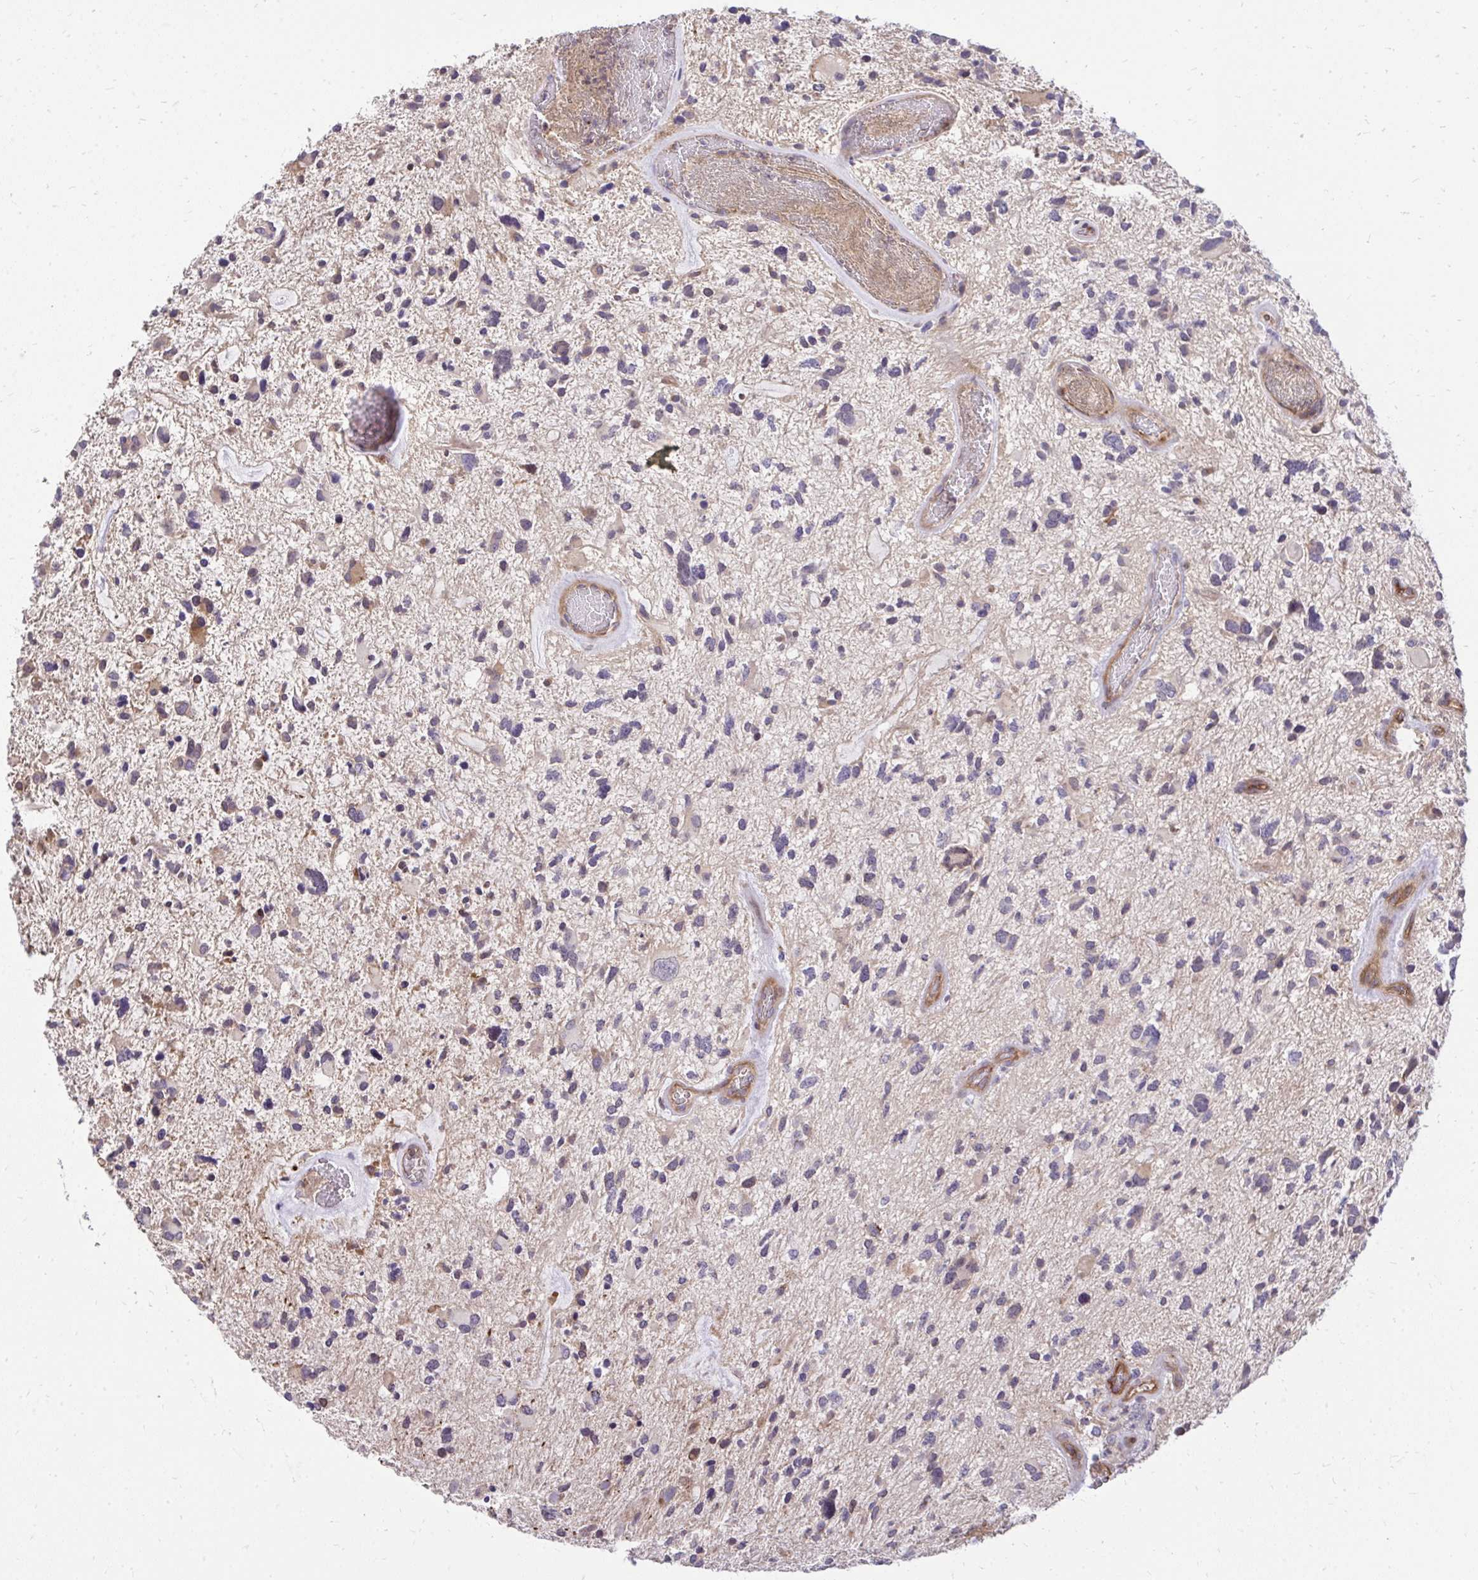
{"staining": {"intensity": "negative", "quantity": "none", "location": "none"}, "tissue": "glioma", "cell_type": "Tumor cells", "image_type": "cancer", "snomed": [{"axis": "morphology", "description": "Glioma, malignant, High grade"}, {"axis": "topography", "description": "Brain"}], "caption": "Immunohistochemistry (IHC) histopathology image of neoplastic tissue: malignant glioma (high-grade) stained with DAB exhibits no significant protein staining in tumor cells. (Brightfield microscopy of DAB (3,3'-diaminobenzidine) IHC at high magnification).", "gene": "SLC7A5", "patient": {"sex": "female", "age": 11}}